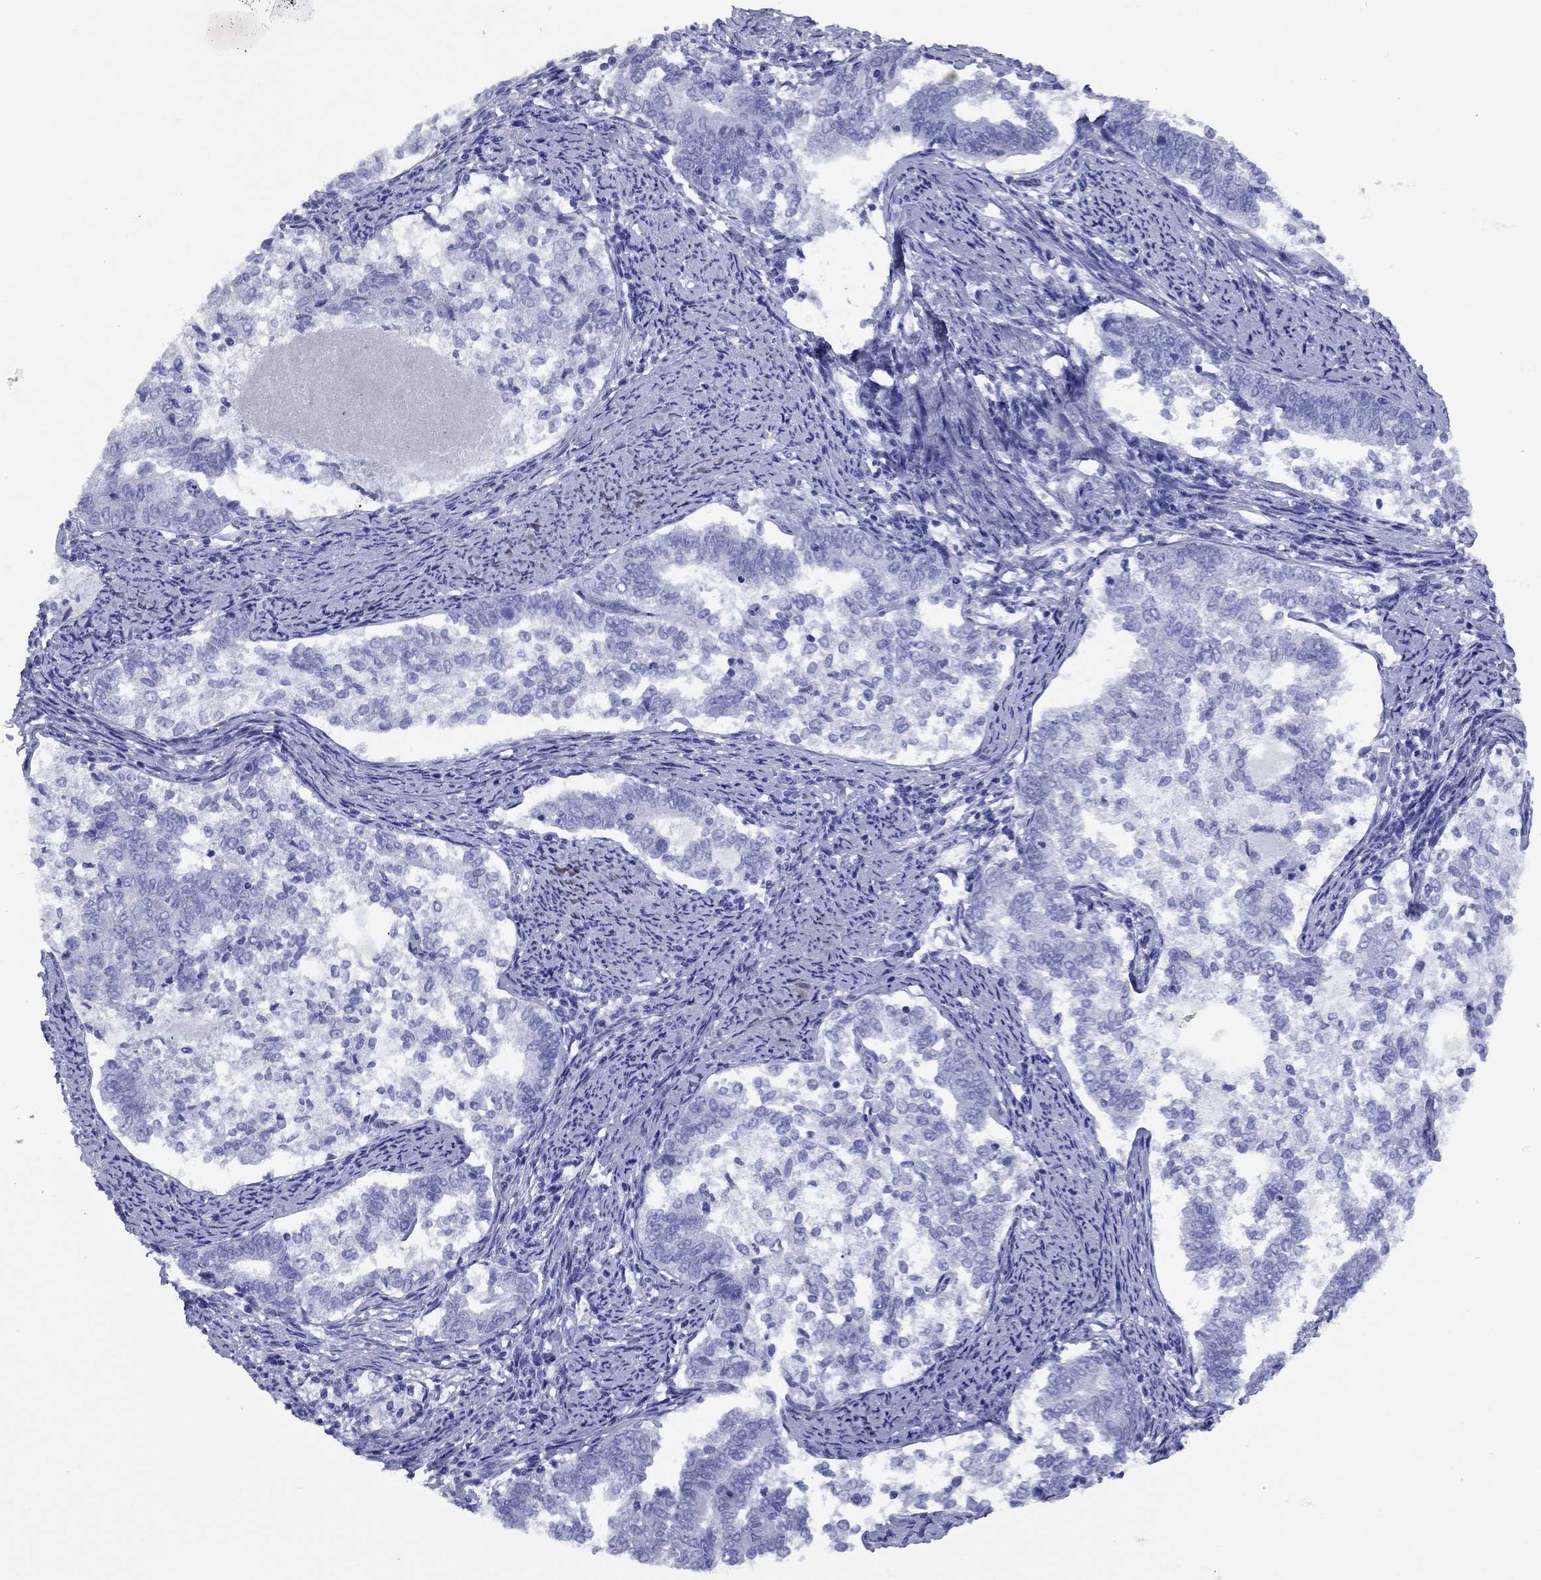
{"staining": {"intensity": "negative", "quantity": "none", "location": "none"}, "tissue": "endometrial cancer", "cell_type": "Tumor cells", "image_type": "cancer", "snomed": [{"axis": "morphology", "description": "Adenocarcinoma, NOS"}, {"axis": "topography", "description": "Endometrium"}], "caption": "Tumor cells are negative for protein expression in human endometrial adenocarcinoma.", "gene": "CCNA1", "patient": {"sex": "female", "age": 65}}